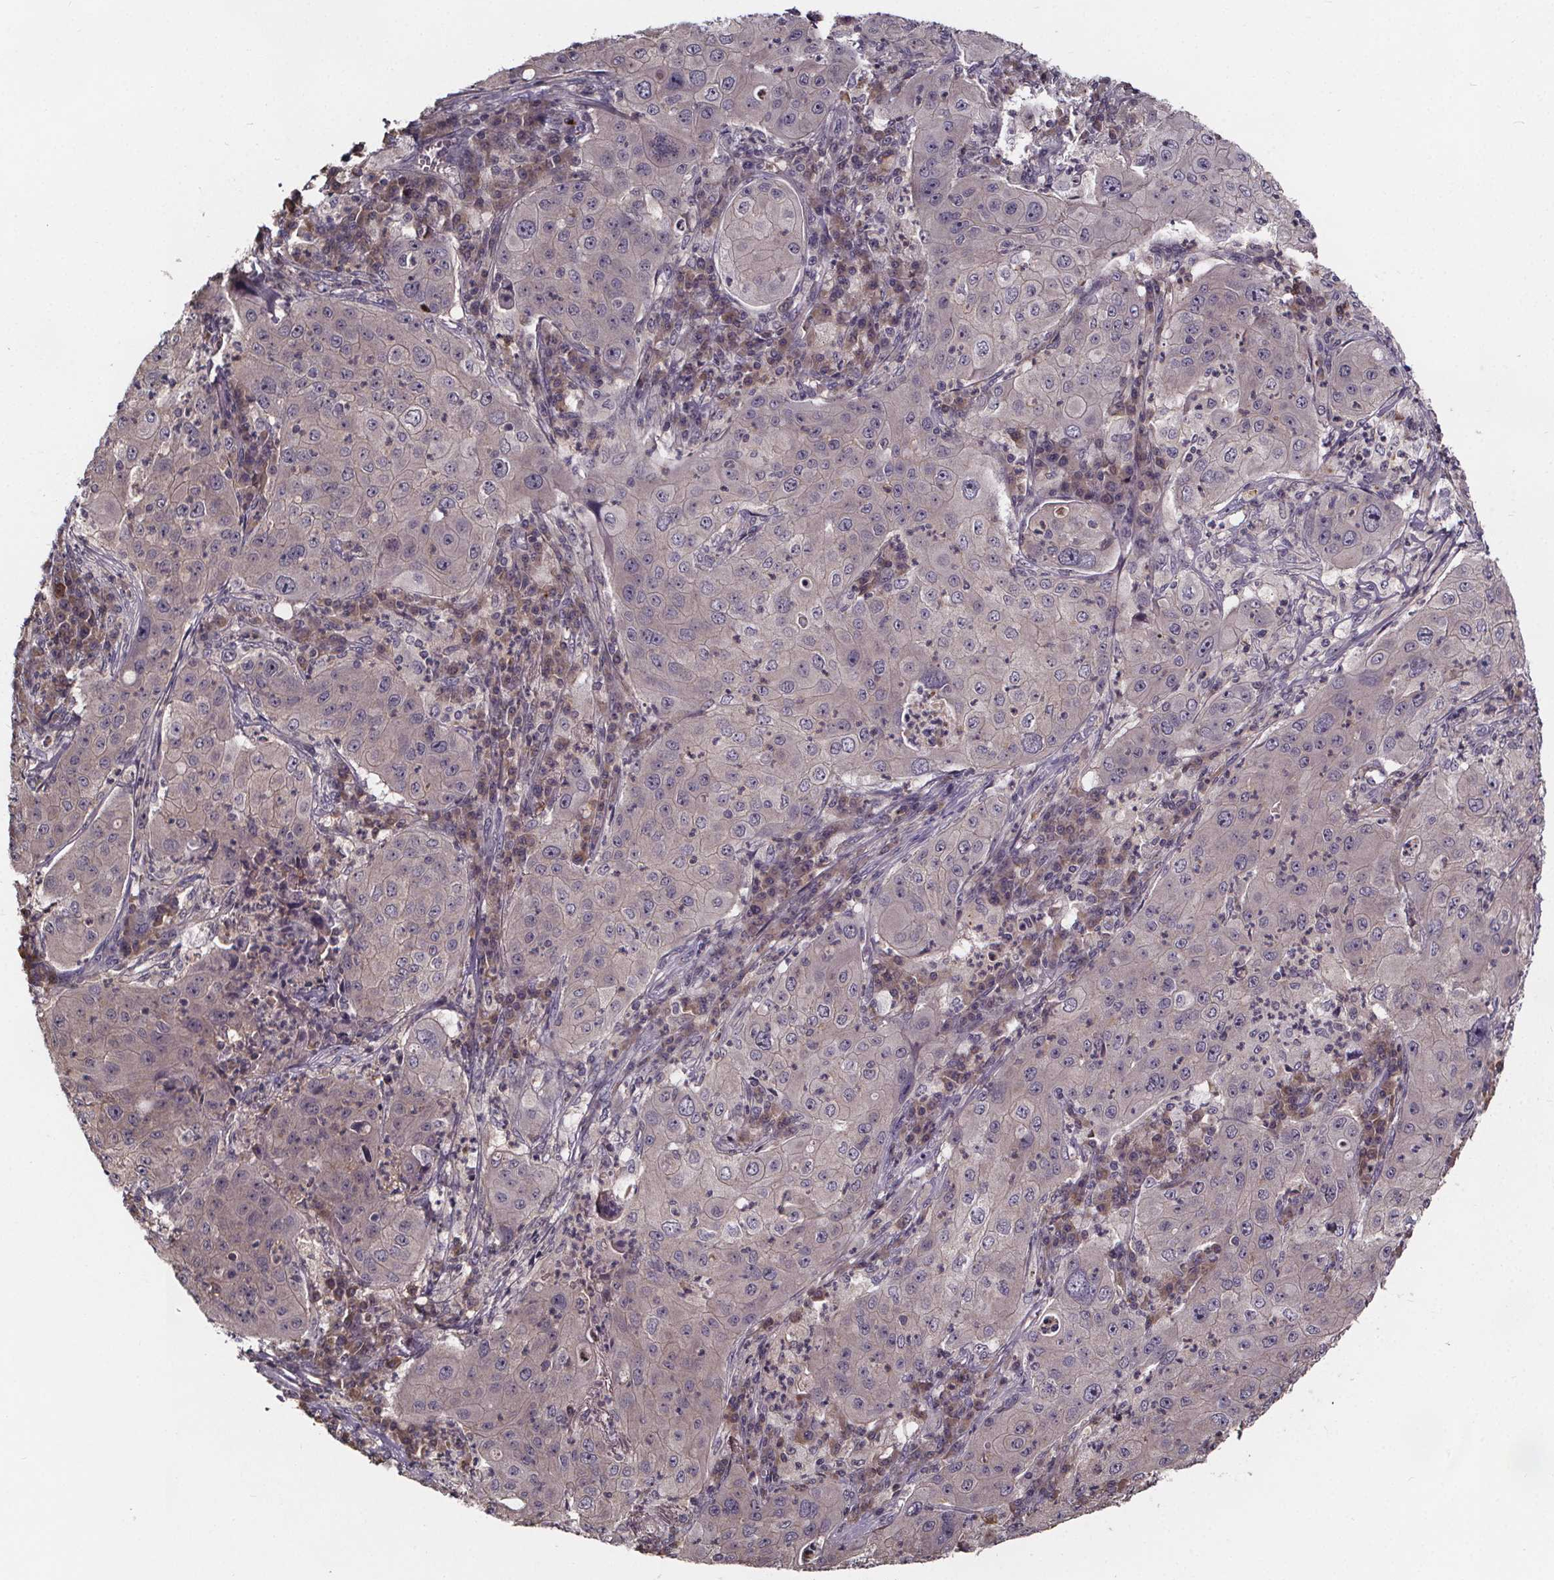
{"staining": {"intensity": "negative", "quantity": "none", "location": "none"}, "tissue": "lung cancer", "cell_type": "Tumor cells", "image_type": "cancer", "snomed": [{"axis": "morphology", "description": "Squamous cell carcinoma, NOS"}, {"axis": "topography", "description": "Lung"}], "caption": "High power microscopy image of an immunohistochemistry image of squamous cell carcinoma (lung), revealing no significant positivity in tumor cells. (Stains: DAB IHC with hematoxylin counter stain, Microscopy: brightfield microscopy at high magnification).", "gene": "SMIM1", "patient": {"sex": "female", "age": 59}}